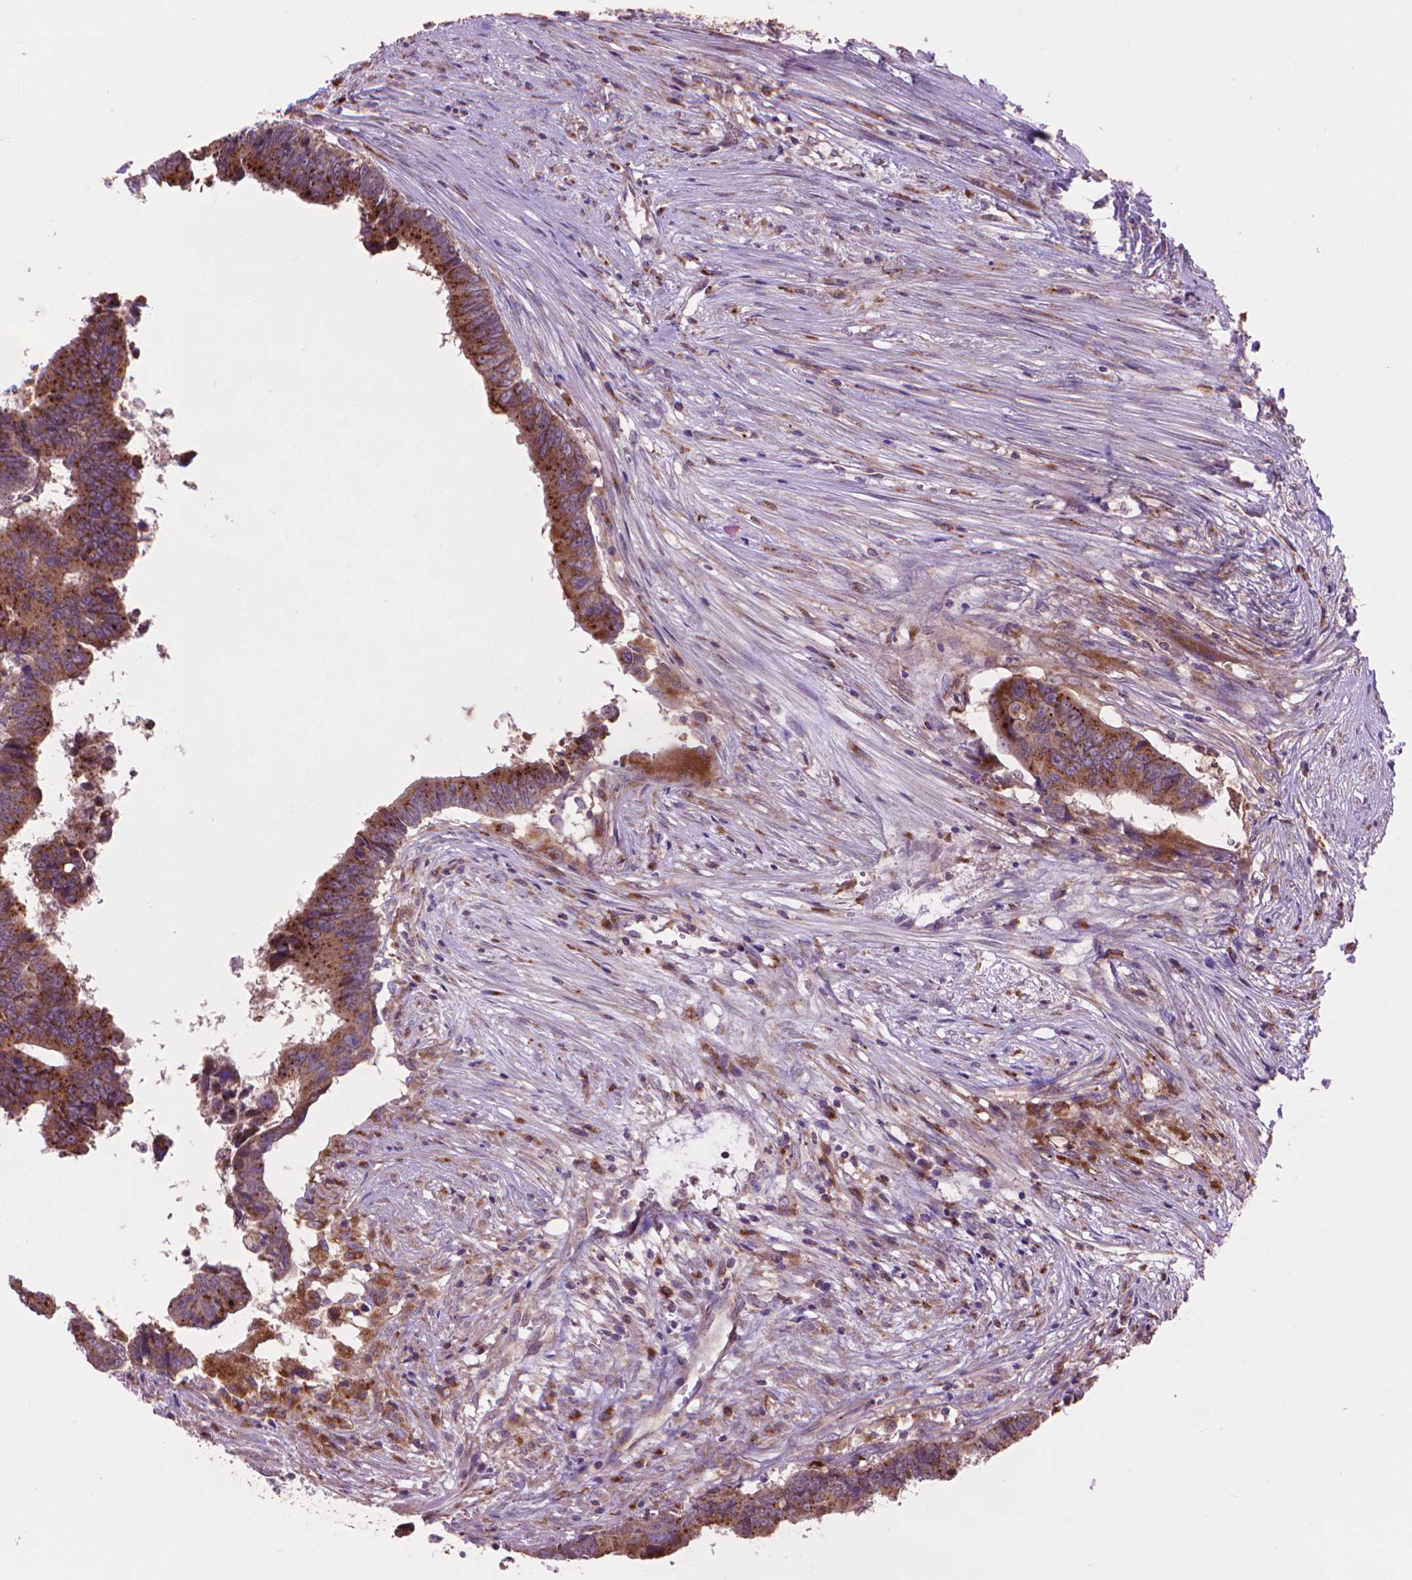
{"staining": {"intensity": "moderate", "quantity": ">75%", "location": "cytoplasmic/membranous"}, "tissue": "colorectal cancer", "cell_type": "Tumor cells", "image_type": "cancer", "snomed": [{"axis": "morphology", "description": "Adenocarcinoma, NOS"}, {"axis": "topography", "description": "Colon"}], "caption": "Immunohistochemical staining of colorectal cancer exhibits medium levels of moderate cytoplasmic/membranous positivity in approximately >75% of tumor cells.", "gene": "GLB1", "patient": {"sex": "female", "age": 82}}